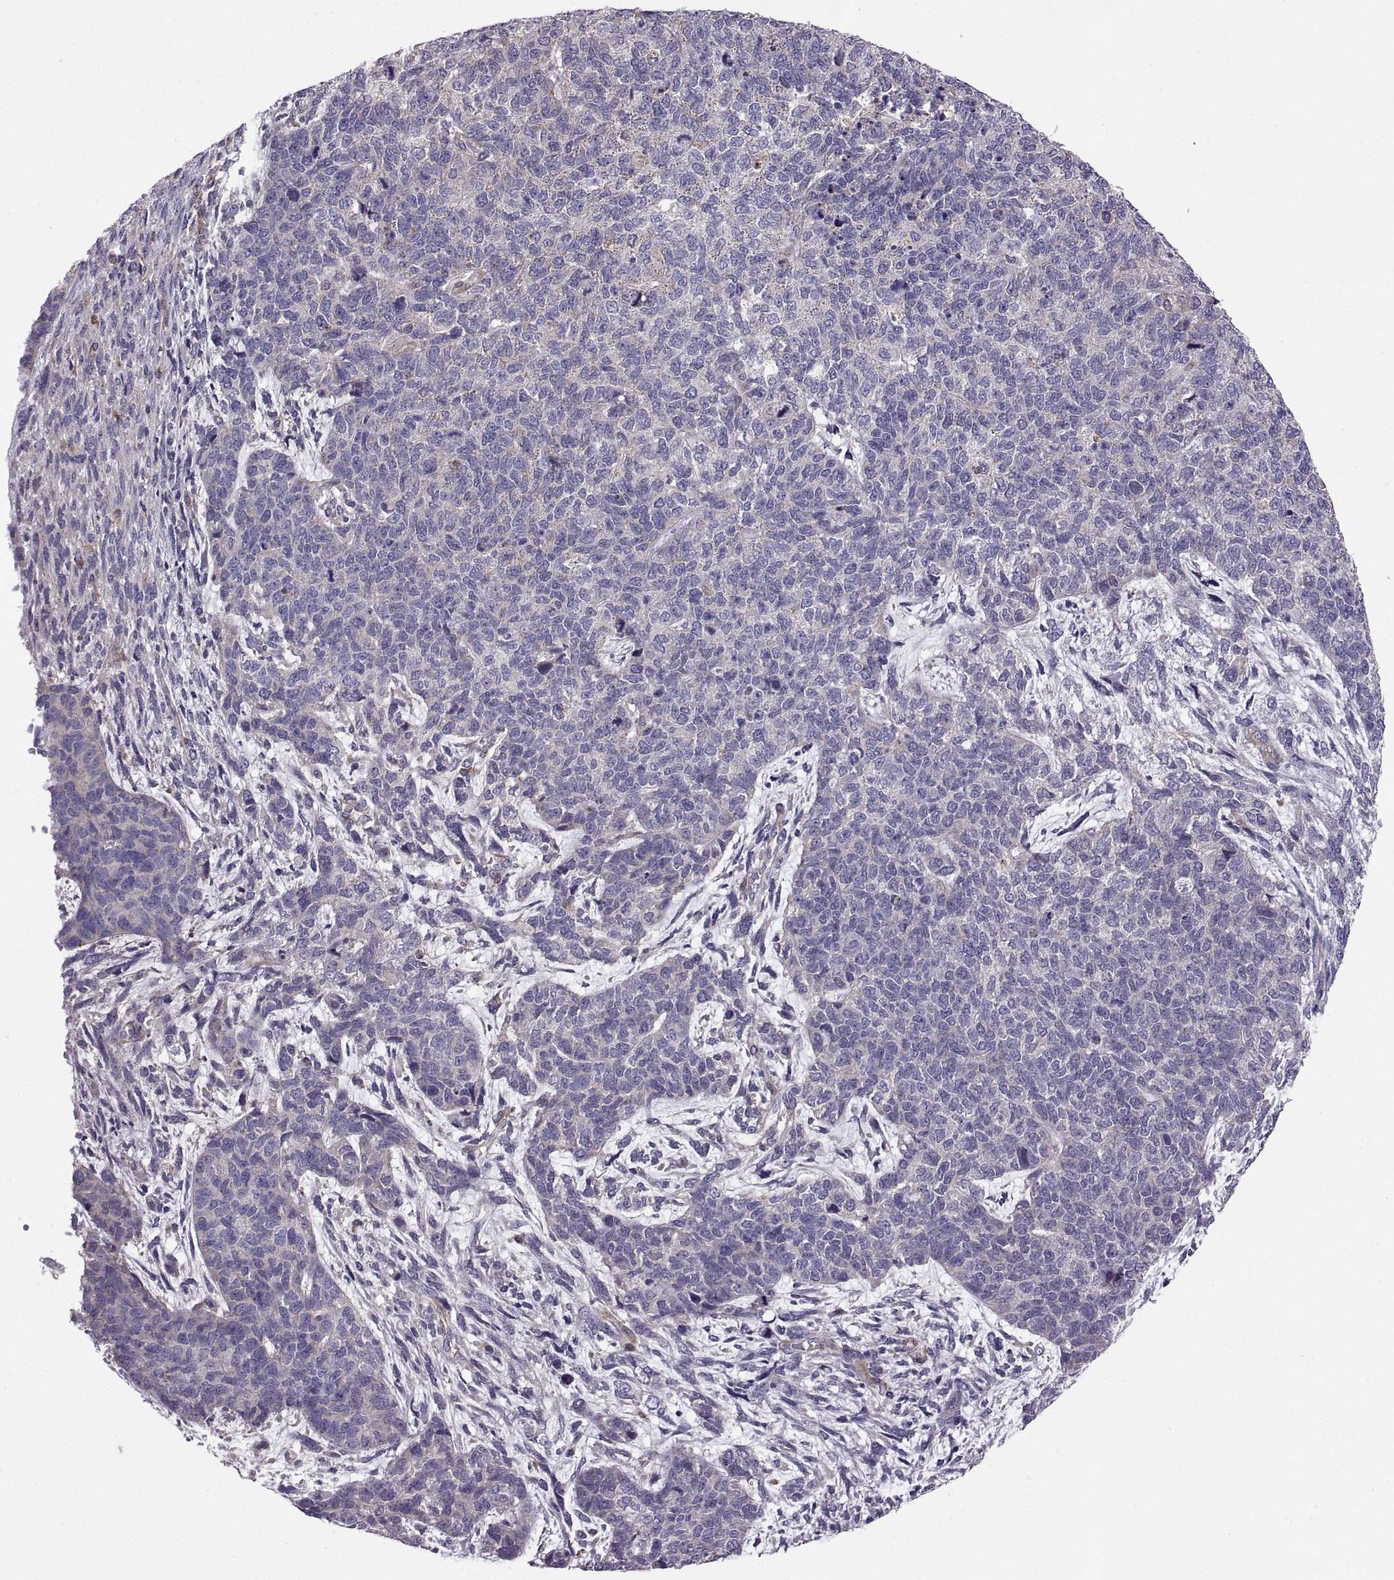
{"staining": {"intensity": "negative", "quantity": "none", "location": "none"}, "tissue": "cervical cancer", "cell_type": "Tumor cells", "image_type": "cancer", "snomed": [{"axis": "morphology", "description": "Squamous cell carcinoma, NOS"}, {"axis": "topography", "description": "Cervix"}], "caption": "A micrograph of cervical squamous cell carcinoma stained for a protein displays no brown staining in tumor cells.", "gene": "ARSL", "patient": {"sex": "female", "age": 63}}